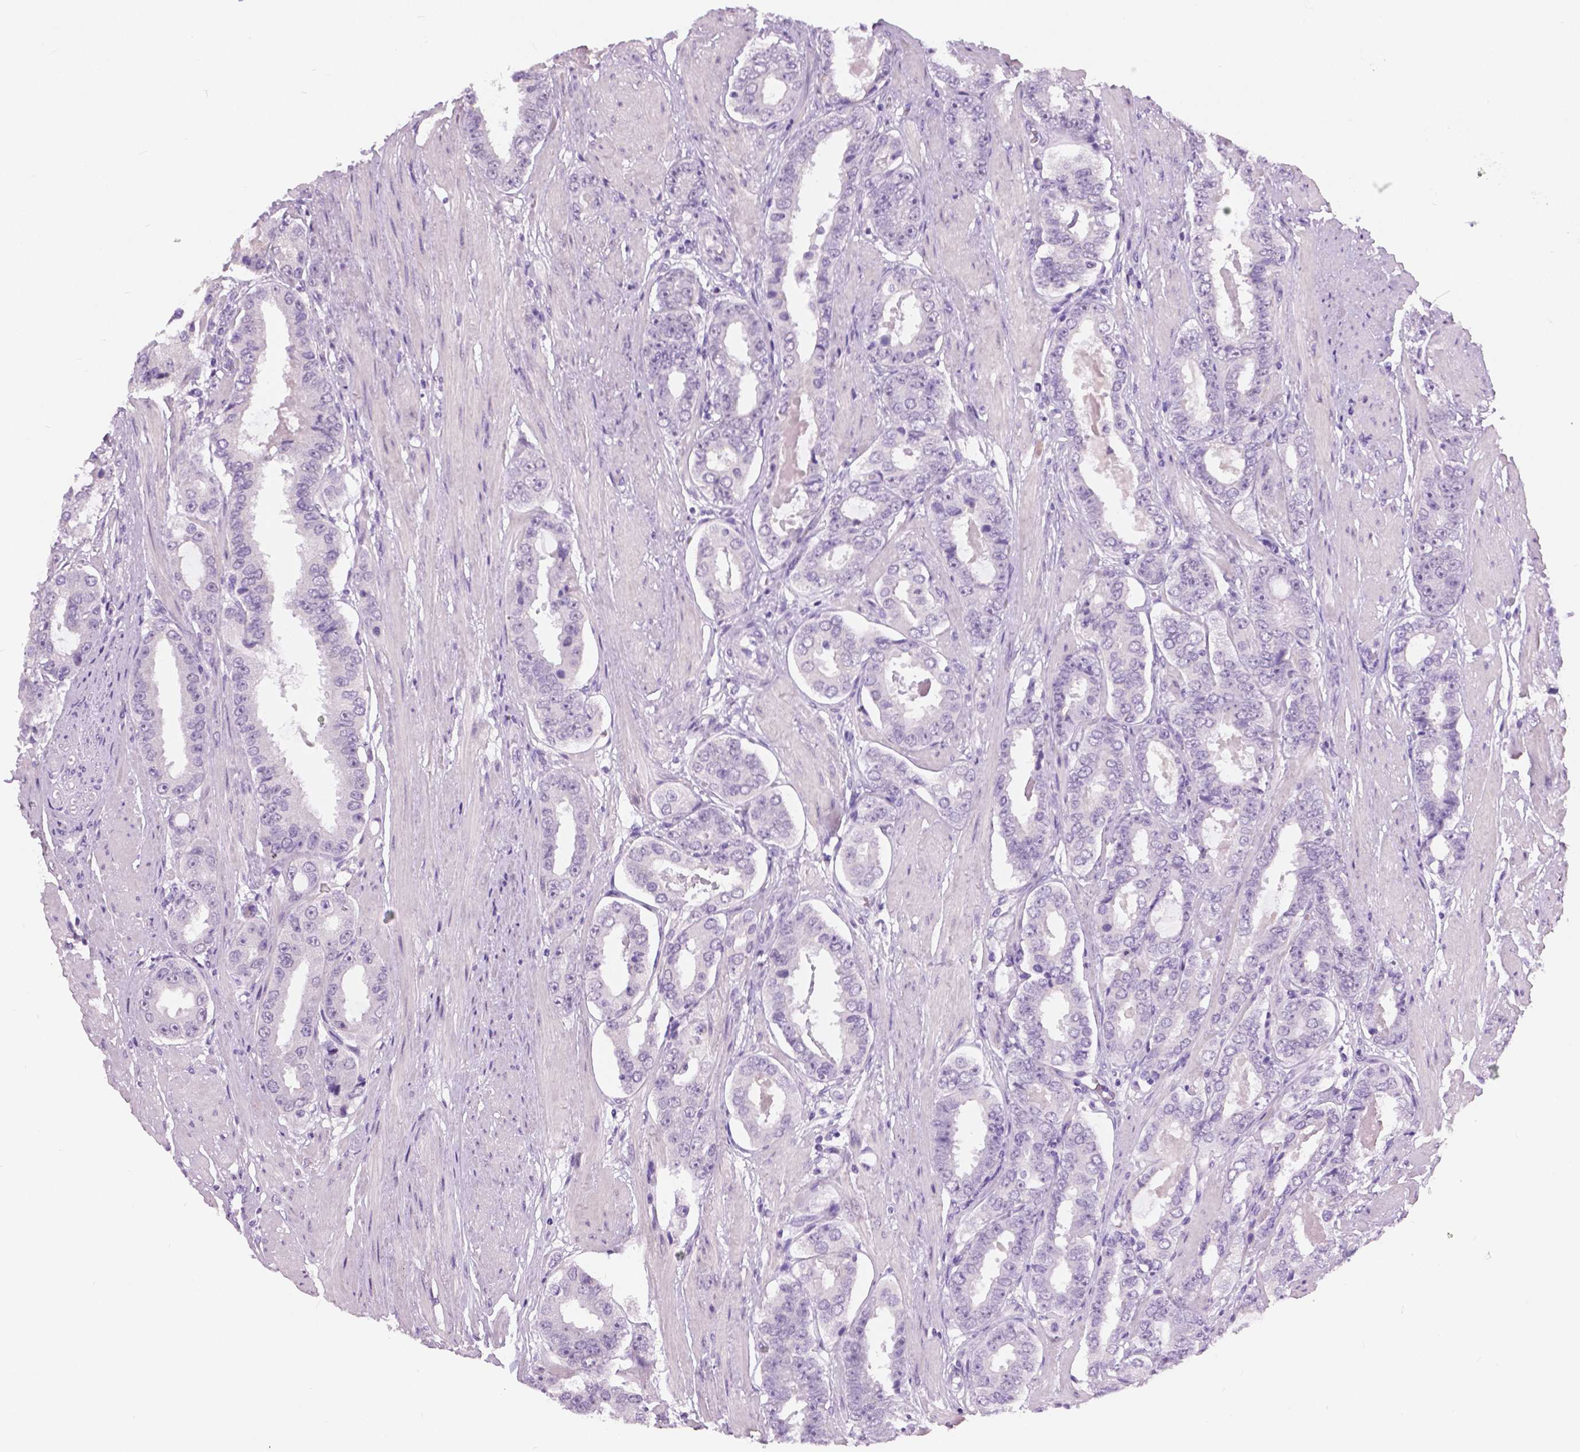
{"staining": {"intensity": "negative", "quantity": "none", "location": "none"}, "tissue": "prostate cancer", "cell_type": "Tumor cells", "image_type": "cancer", "snomed": [{"axis": "morphology", "description": "Adenocarcinoma, High grade"}, {"axis": "topography", "description": "Prostate"}], "caption": "Image shows no significant protein staining in tumor cells of high-grade adenocarcinoma (prostate).", "gene": "MYOM1", "patient": {"sex": "male", "age": 63}}